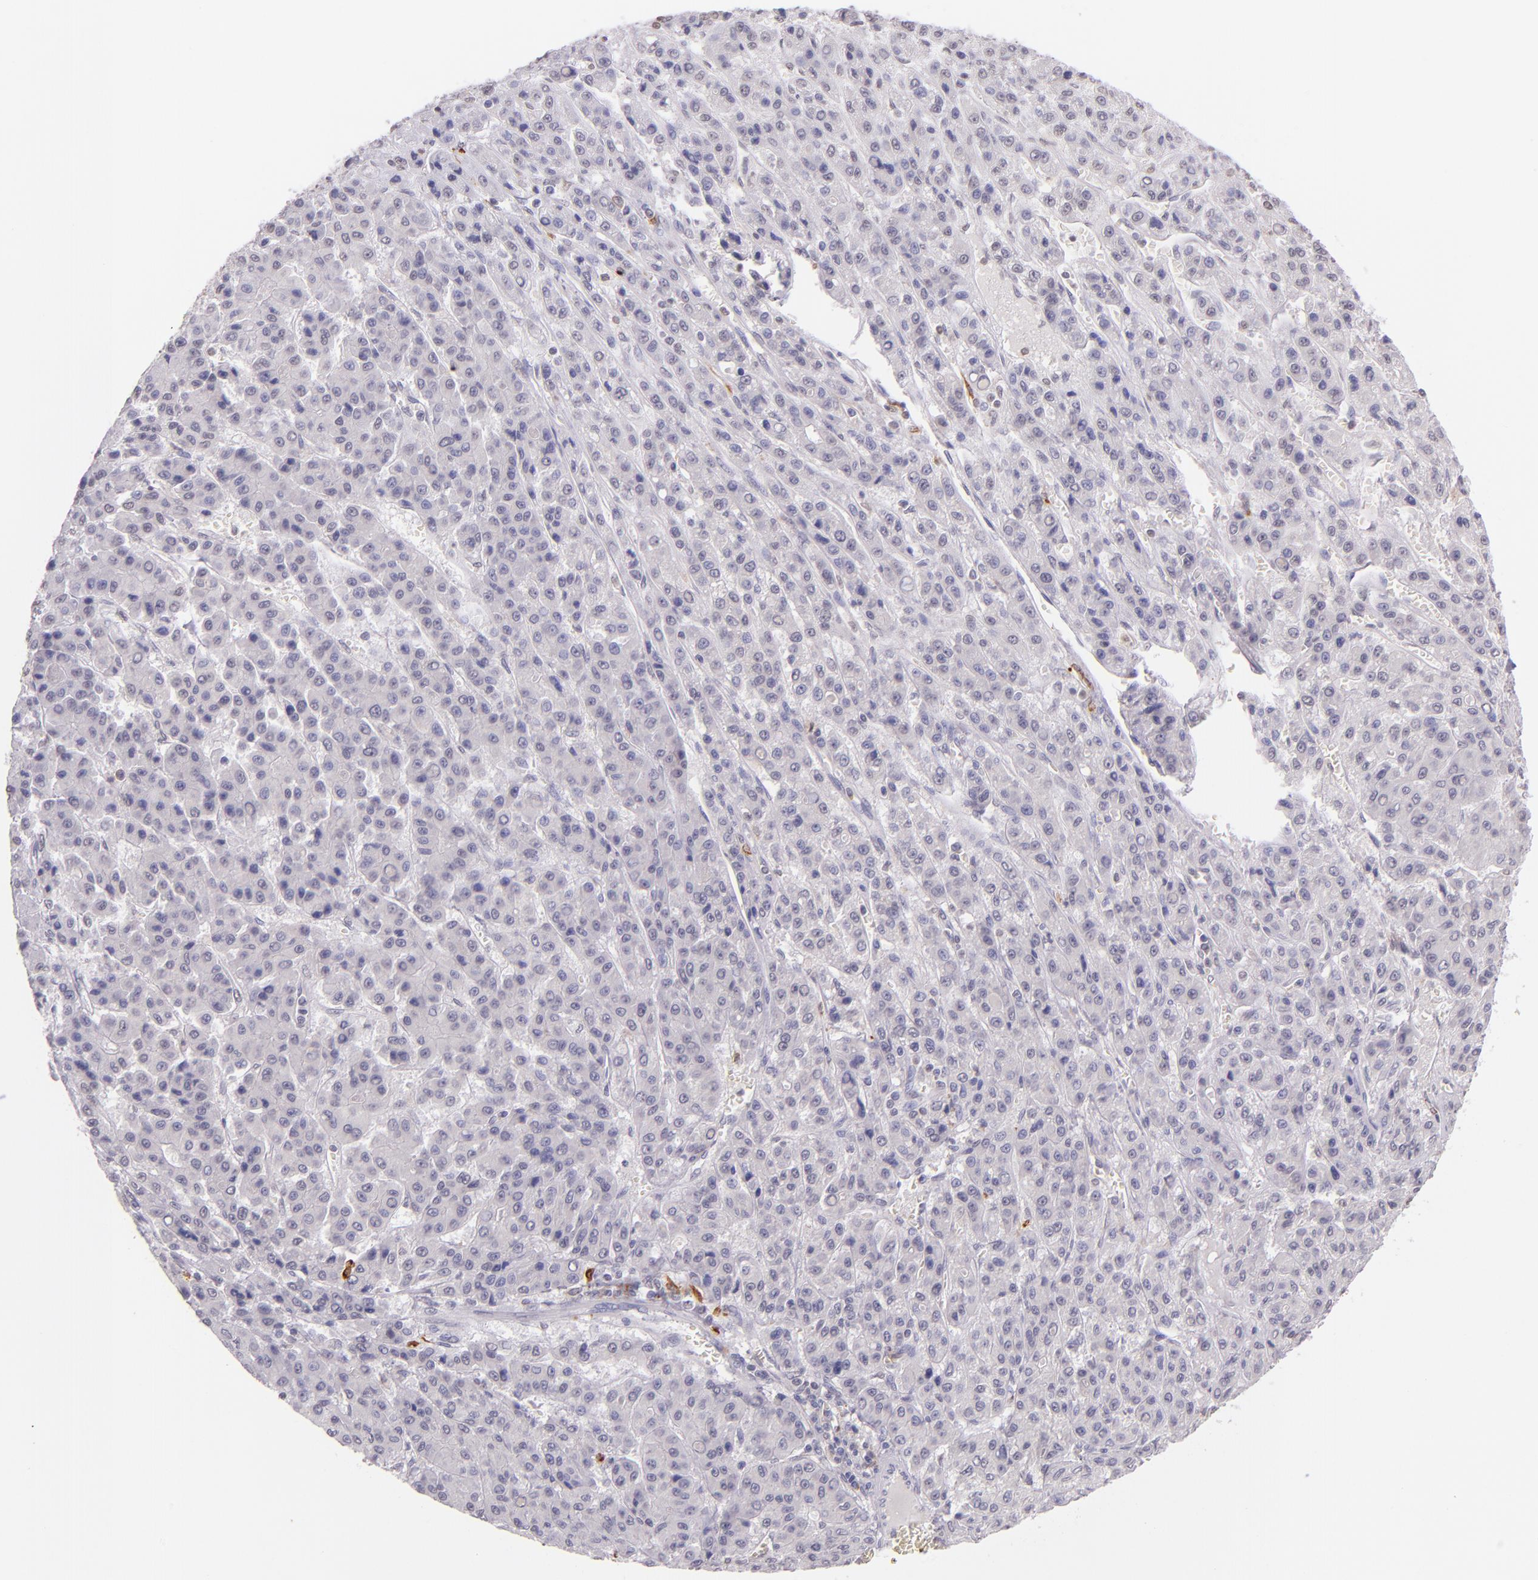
{"staining": {"intensity": "negative", "quantity": "none", "location": "none"}, "tissue": "liver cancer", "cell_type": "Tumor cells", "image_type": "cancer", "snomed": [{"axis": "morphology", "description": "Carcinoma, Hepatocellular, NOS"}, {"axis": "topography", "description": "Liver"}], "caption": "Liver hepatocellular carcinoma was stained to show a protein in brown. There is no significant positivity in tumor cells. Brightfield microscopy of IHC stained with DAB (3,3'-diaminobenzidine) (brown) and hematoxylin (blue), captured at high magnification.", "gene": "RTN1", "patient": {"sex": "male", "age": 70}}